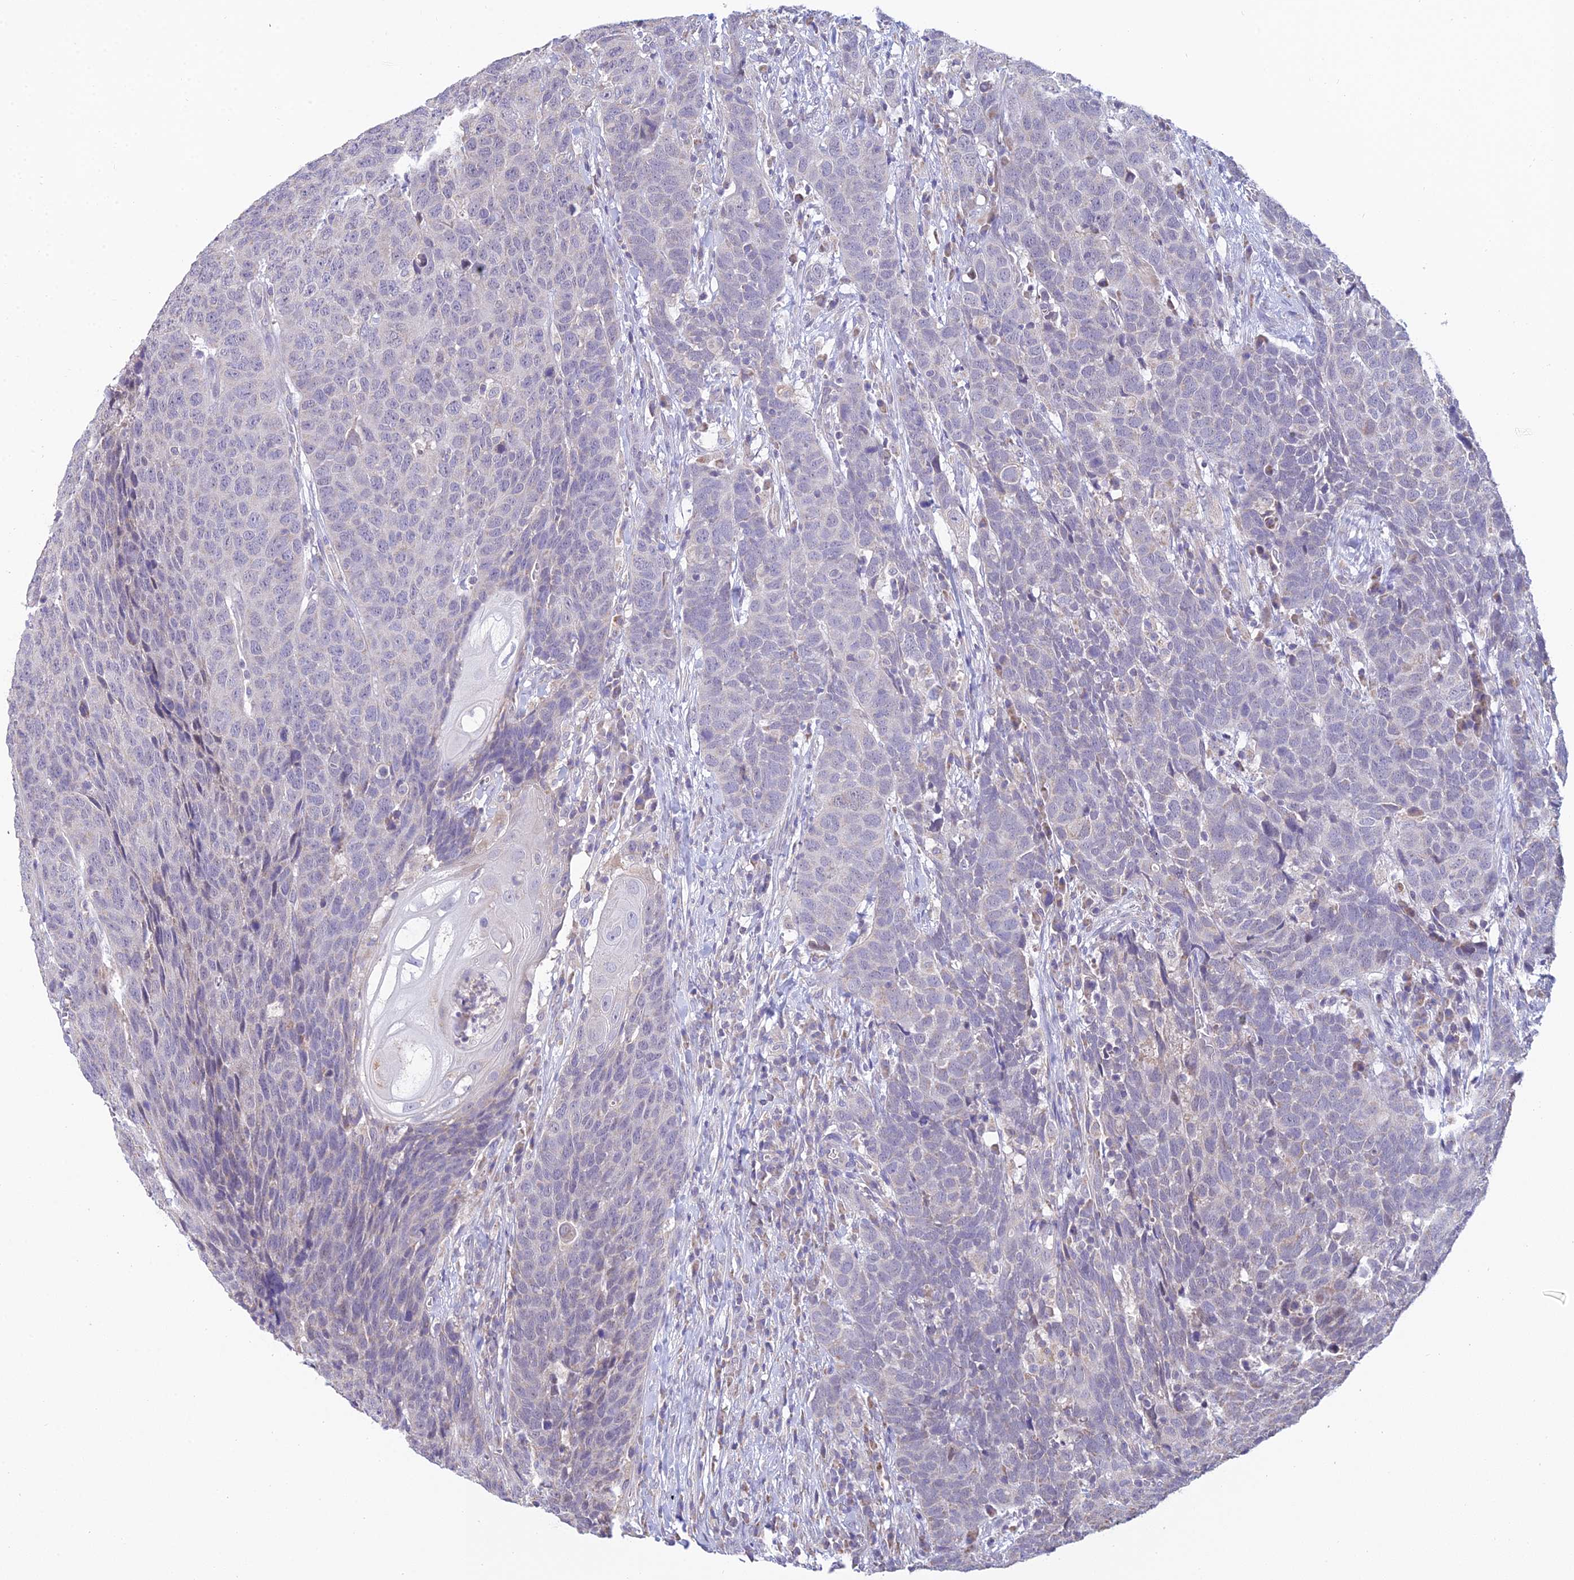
{"staining": {"intensity": "negative", "quantity": "none", "location": "none"}, "tissue": "head and neck cancer", "cell_type": "Tumor cells", "image_type": "cancer", "snomed": [{"axis": "morphology", "description": "Squamous cell carcinoma, NOS"}, {"axis": "topography", "description": "Head-Neck"}], "caption": "IHC of head and neck squamous cell carcinoma displays no expression in tumor cells. (DAB (3,3'-diaminobenzidine) immunohistochemistry with hematoxylin counter stain).", "gene": "CFAP206", "patient": {"sex": "male", "age": 66}}